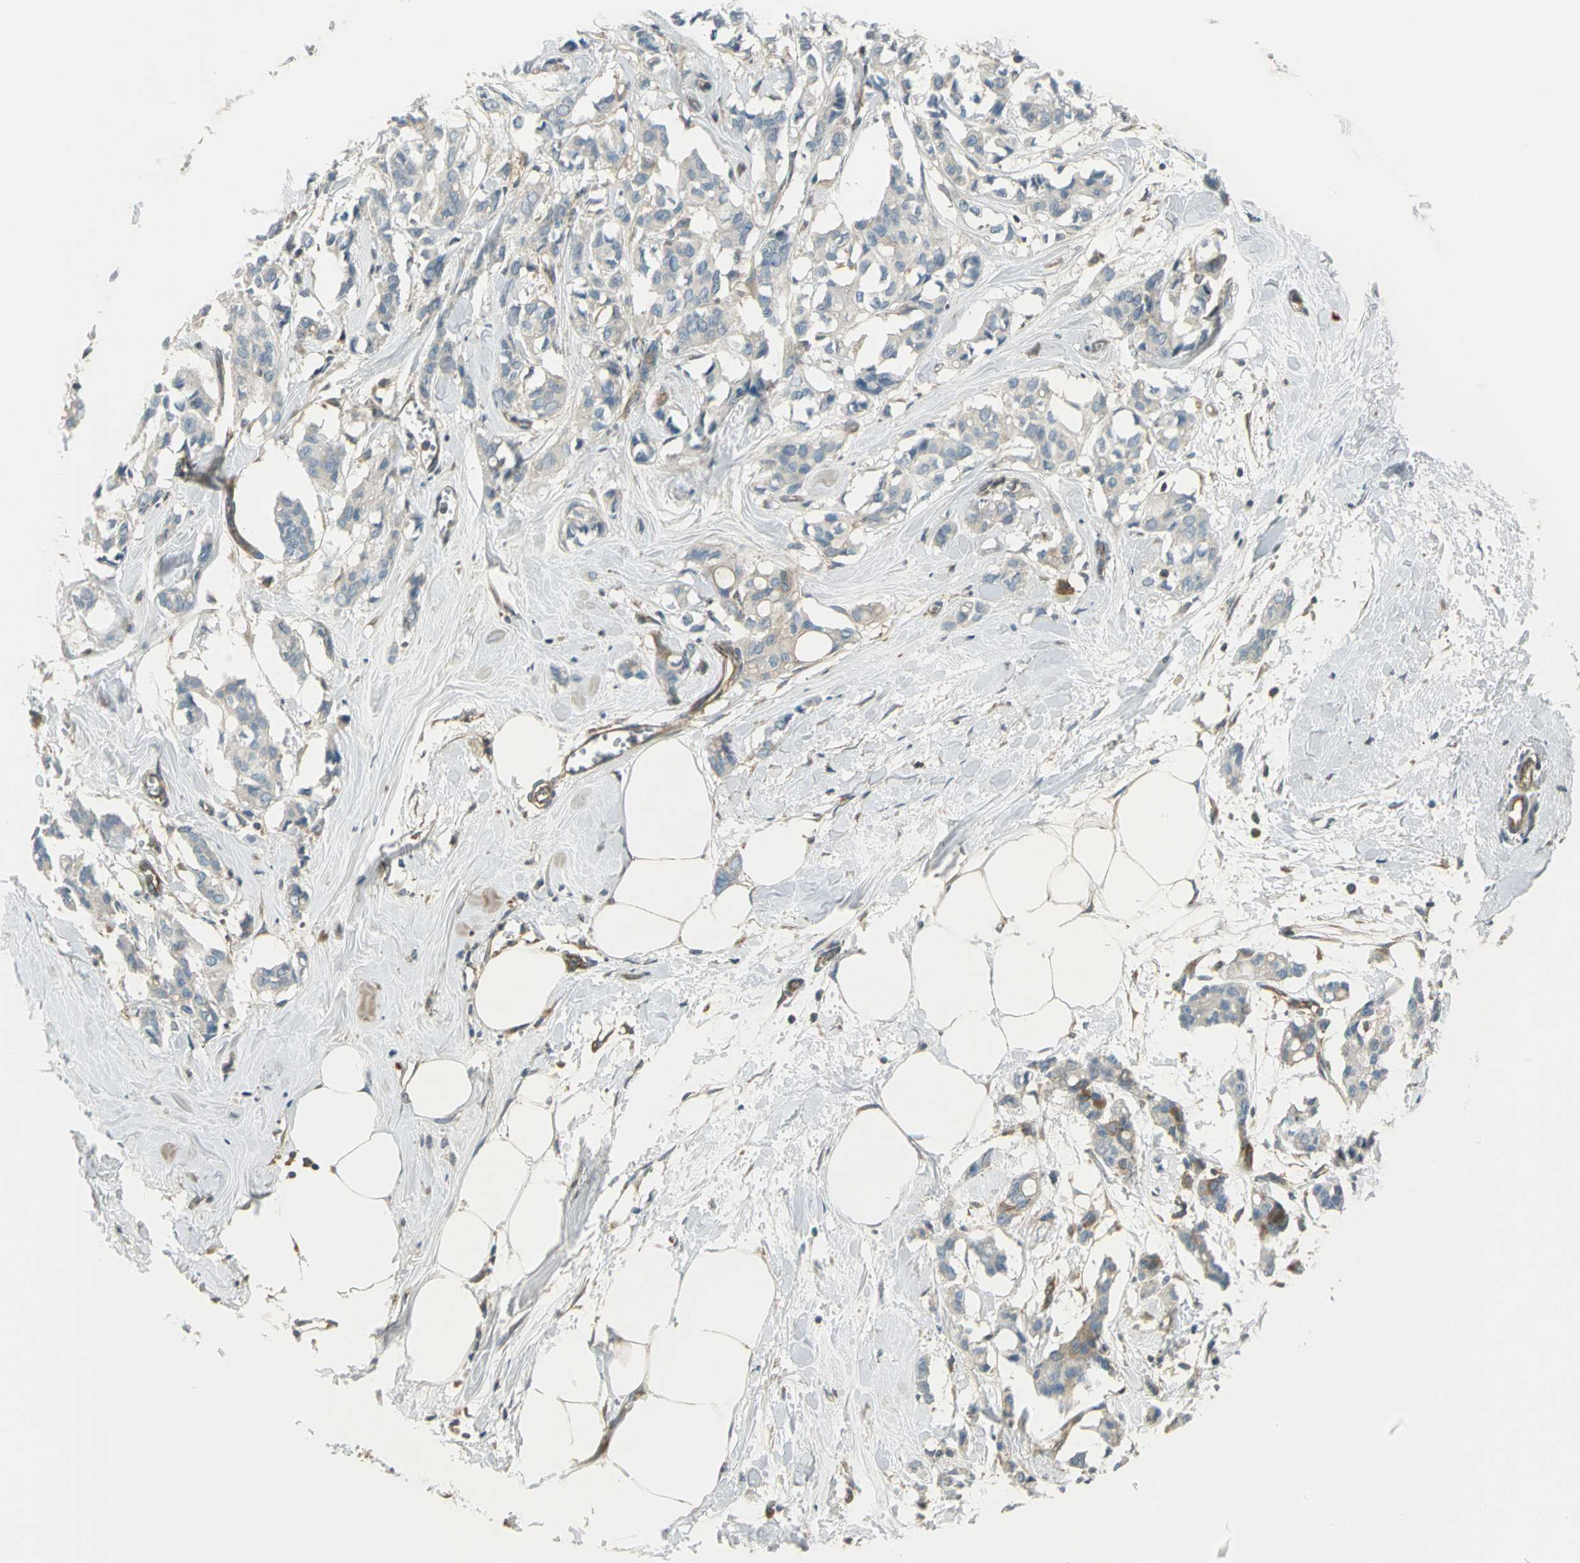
{"staining": {"intensity": "weak", "quantity": ">75%", "location": "cytoplasmic/membranous"}, "tissue": "breast cancer", "cell_type": "Tumor cells", "image_type": "cancer", "snomed": [{"axis": "morphology", "description": "Duct carcinoma"}, {"axis": "topography", "description": "Breast"}], "caption": "Protein staining of breast cancer (infiltrating ductal carcinoma) tissue shows weak cytoplasmic/membranous positivity in approximately >75% of tumor cells. Using DAB (3,3'-diaminobenzidine) (brown) and hematoxylin (blue) stains, captured at high magnification using brightfield microscopy.", "gene": "PRKAA1", "patient": {"sex": "female", "age": 84}}